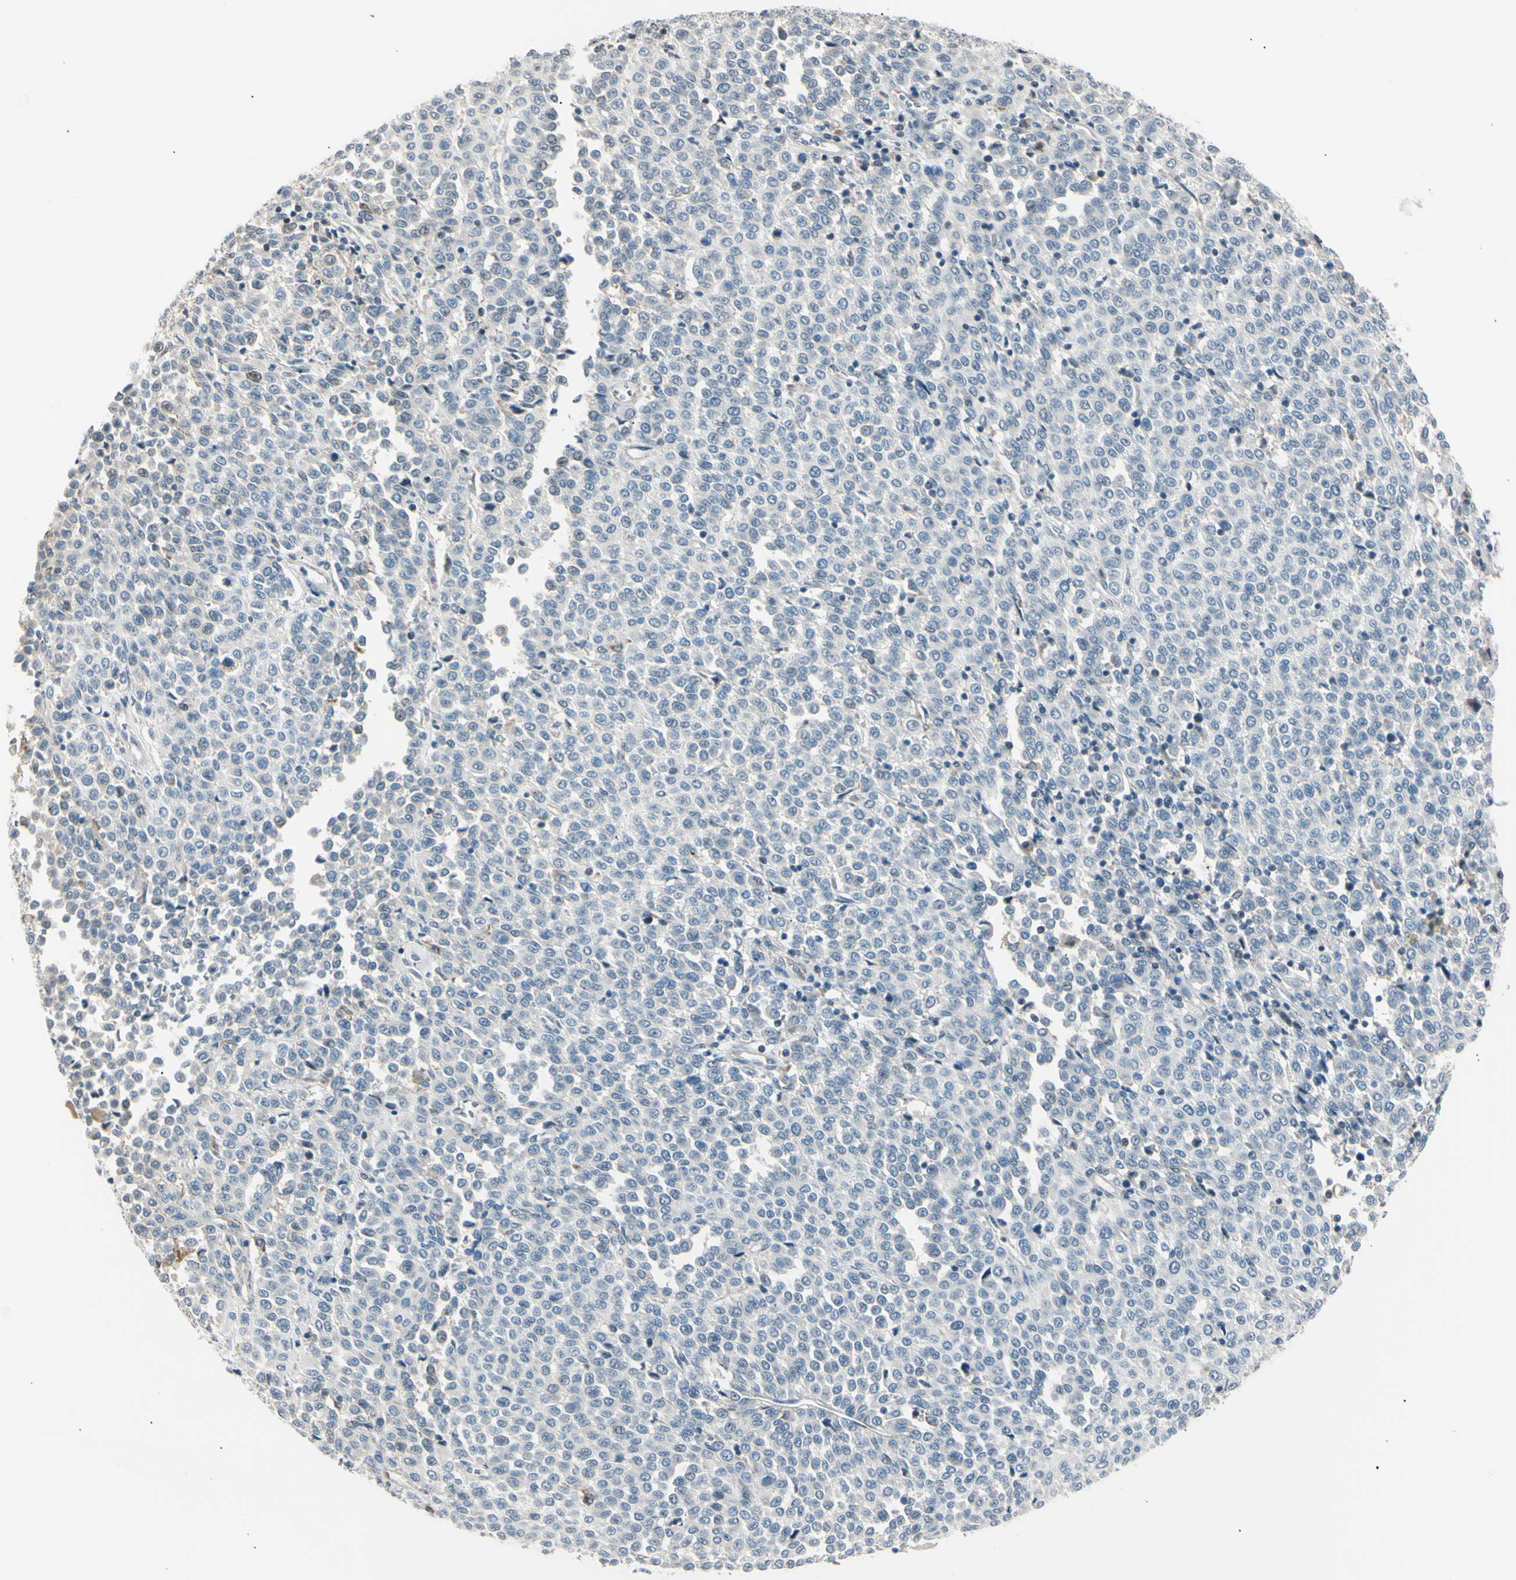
{"staining": {"intensity": "negative", "quantity": "none", "location": "none"}, "tissue": "melanoma", "cell_type": "Tumor cells", "image_type": "cancer", "snomed": [{"axis": "morphology", "description": "Malignant melanoma, Metastatic site"}, {"axis": "topography", "description": "Pancreas"}], "caption": "Tumor cells show no significant protein expression in malignant melanoma (metastatic site). (DAB immunohistochemistry visualized using brightfield microscopy, high magnification).", "gene": "LHPP", "patient": {"sex": "female", "age": 30}}